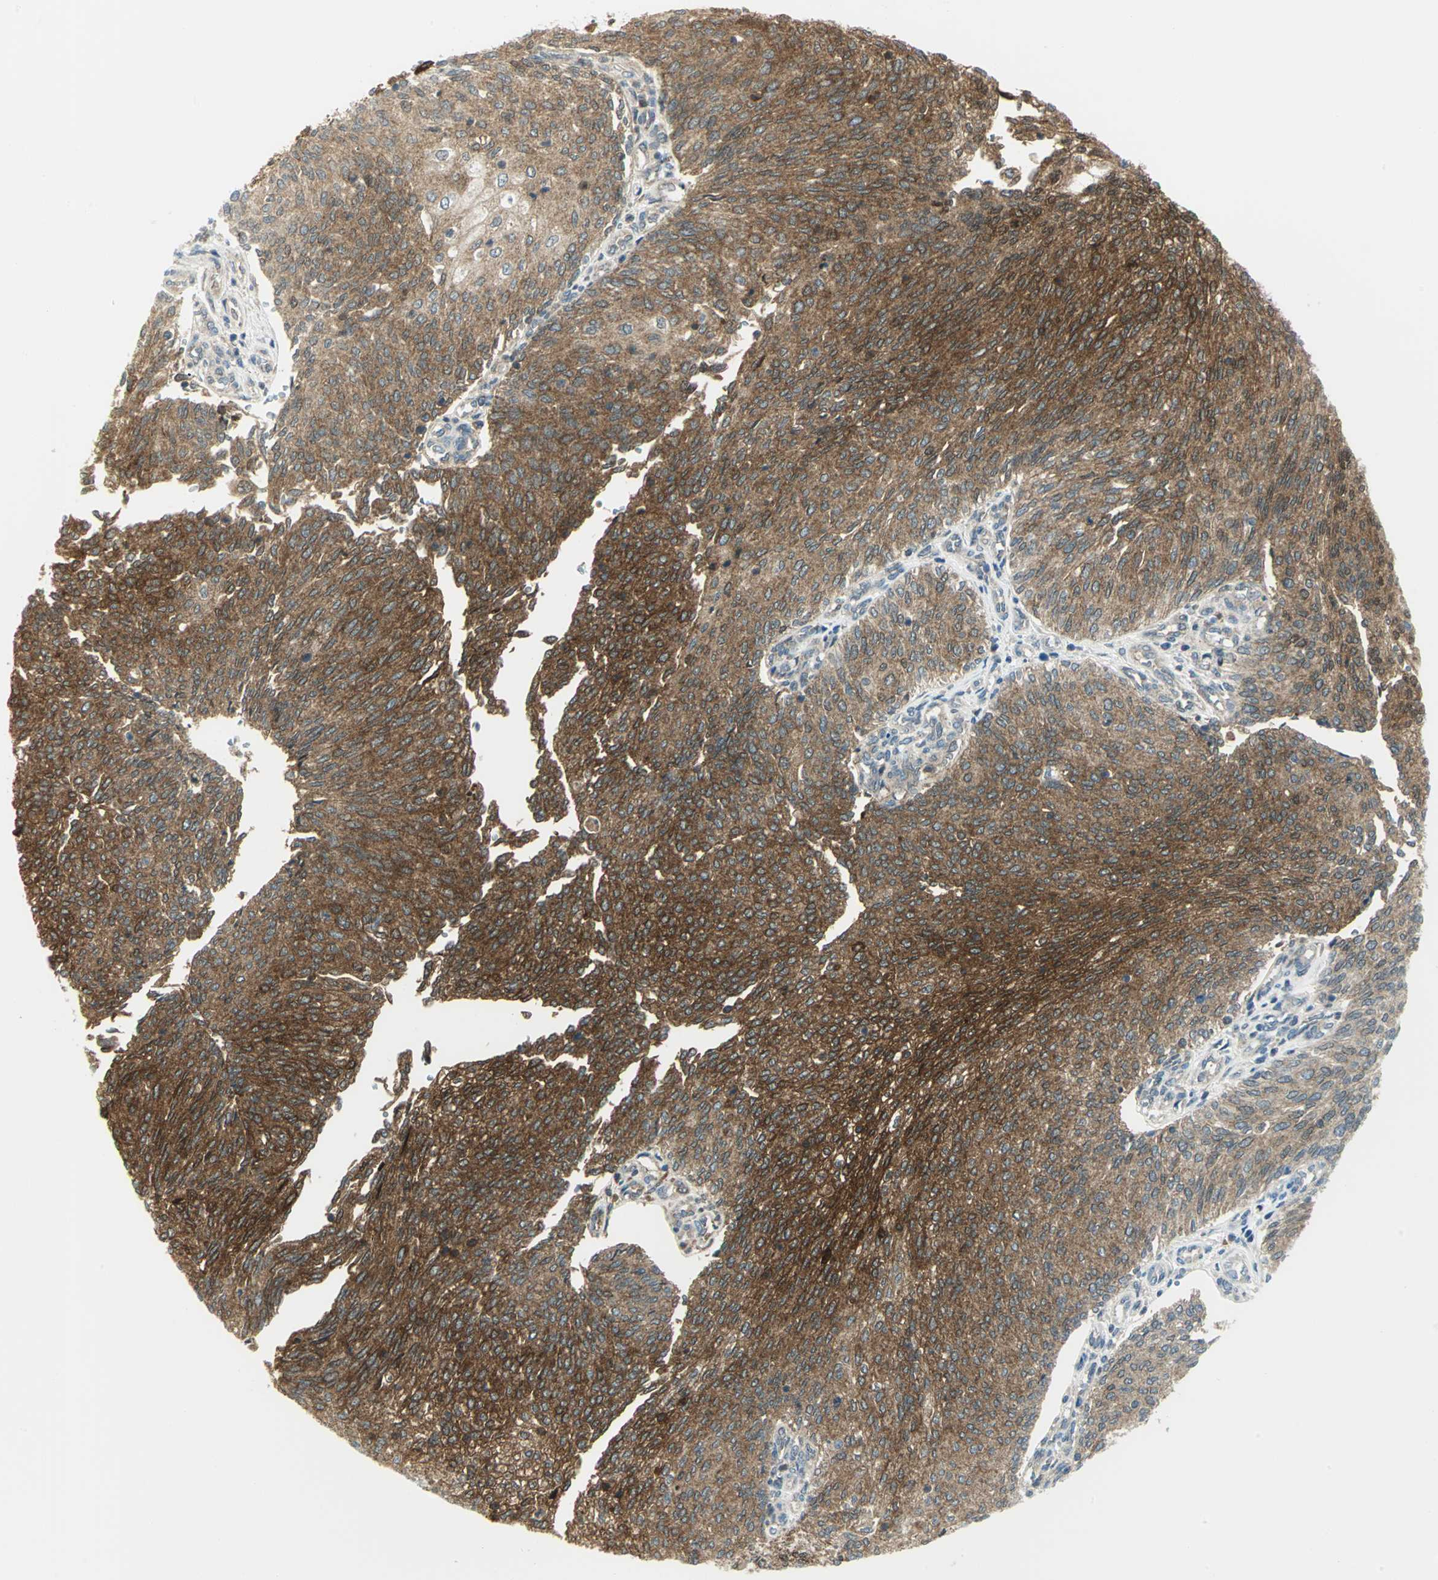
{"staining": {"intensity": "strong", "quantity": ">75%", "location": "cytoplasmic/membranous"}, "tissue": "urothelial cancer", "cell_type": "Tumor cells", "image_type": "cancer", "snomed": [{"axis": "morphology", "description": "Urothelial carcinoma, Low grade"}, {"axis": "topography", "description": "Urinary bladder"}], "caption": "An image of human urothelial cancer stained for a protein exhibits strong cytoplasmic/membranous brown staining in tumor cells. (Brightfield microscopy of DAB IHC at high magnification).", "gene": "ALDOA", "patient": {"sex": "female", "age": 79}}